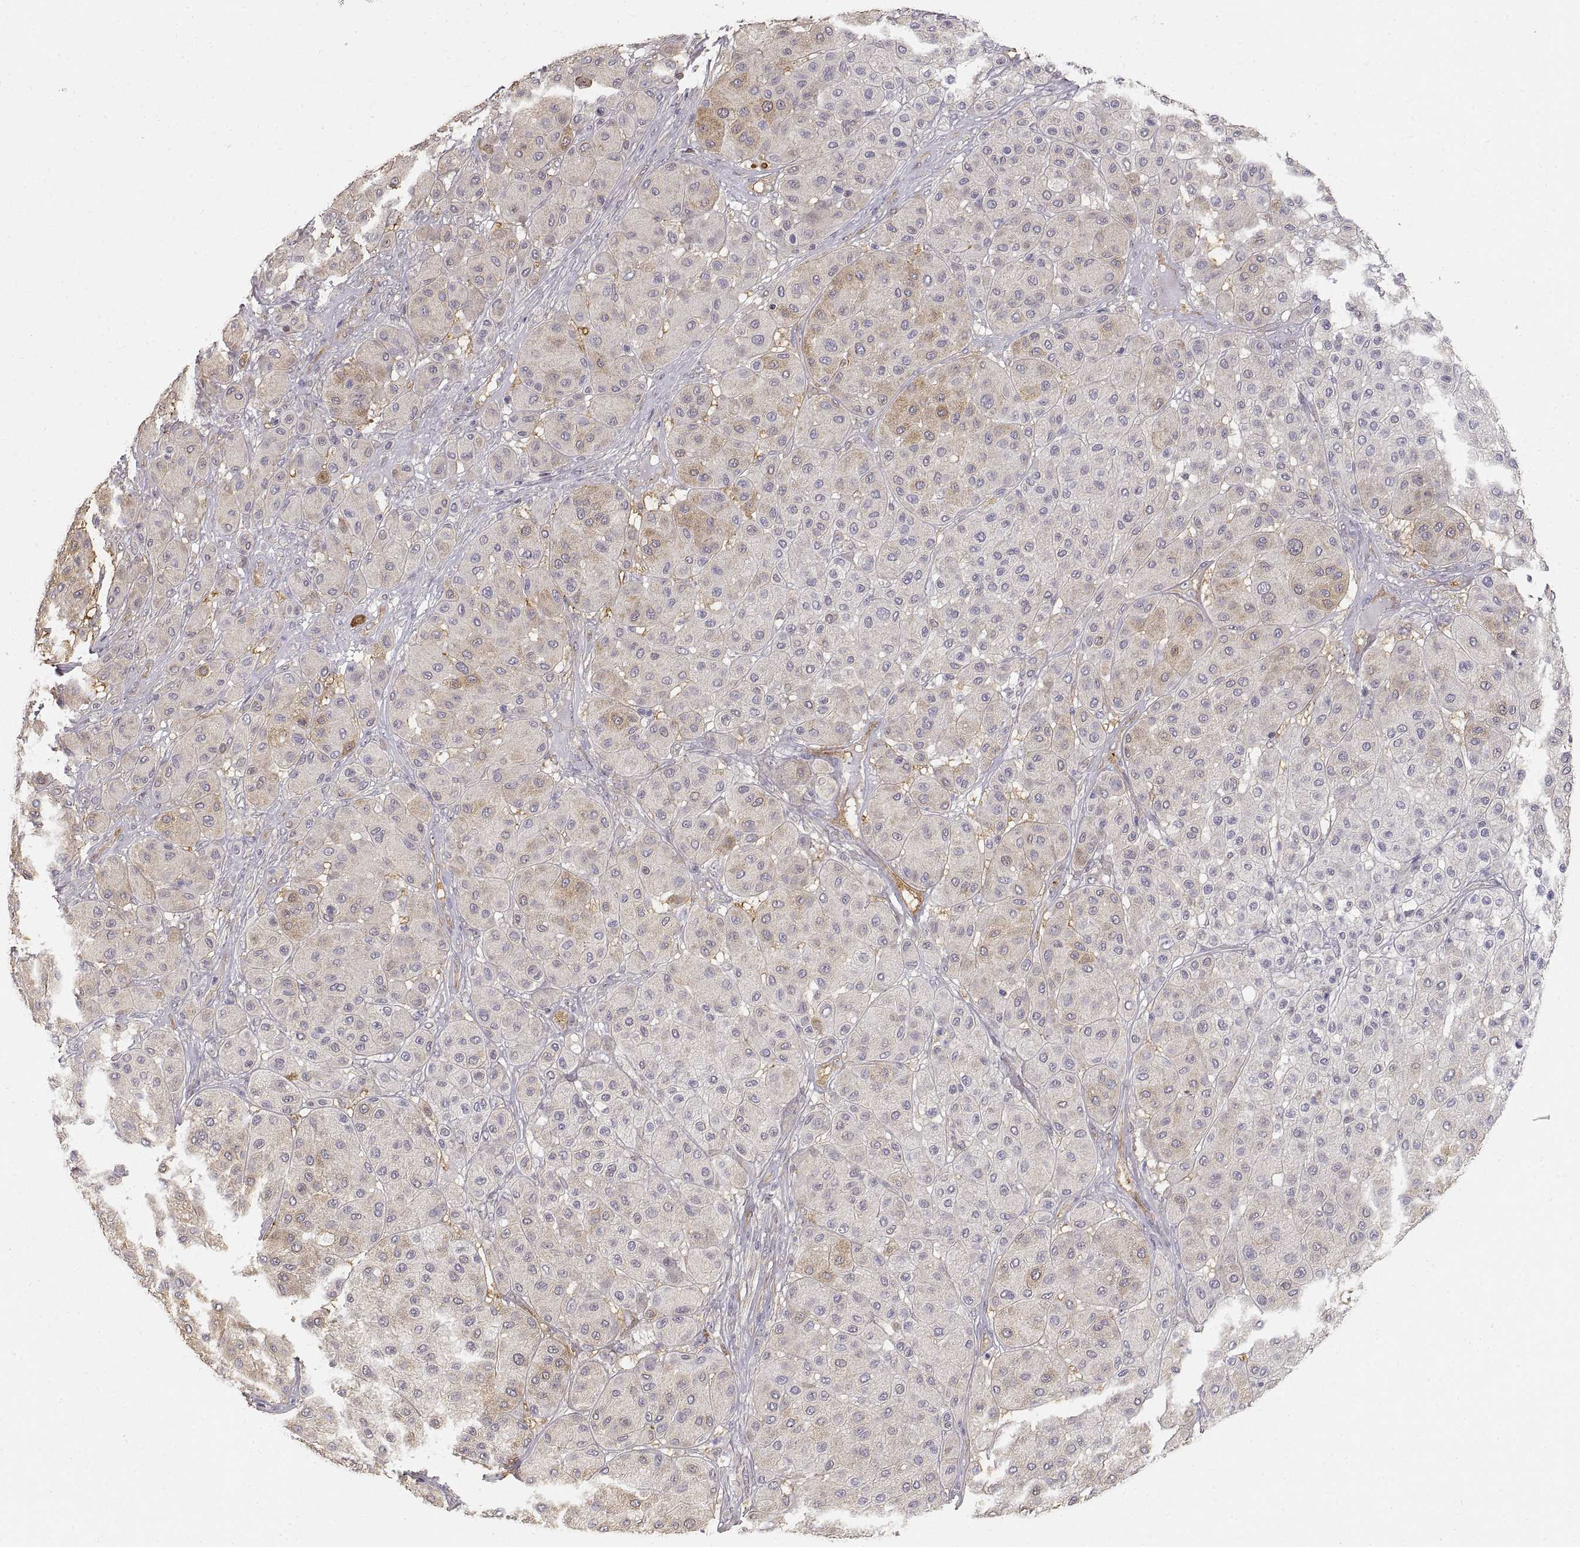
{"staining": {"intensity": "moderate", "quantity": "<25%", "location": "cytoplasmic/membranous"}, "tissue": "melanoma", "cell_type": "Tumor cells", "image_type": "cancer", "snomed": [{"axis": "morphology", "description": "Malignant melanoma, Metastatic site"}, {"axis": "topography", "description": "Smooth muscle"}], "caption": "Protein expression analysis of melanoma shows moderate cytoplasmic/membranous staining in approximately <25% of tumor cells.", "gene": "HSP90AB1", "patient": {"sex": "male", "age": 41}}